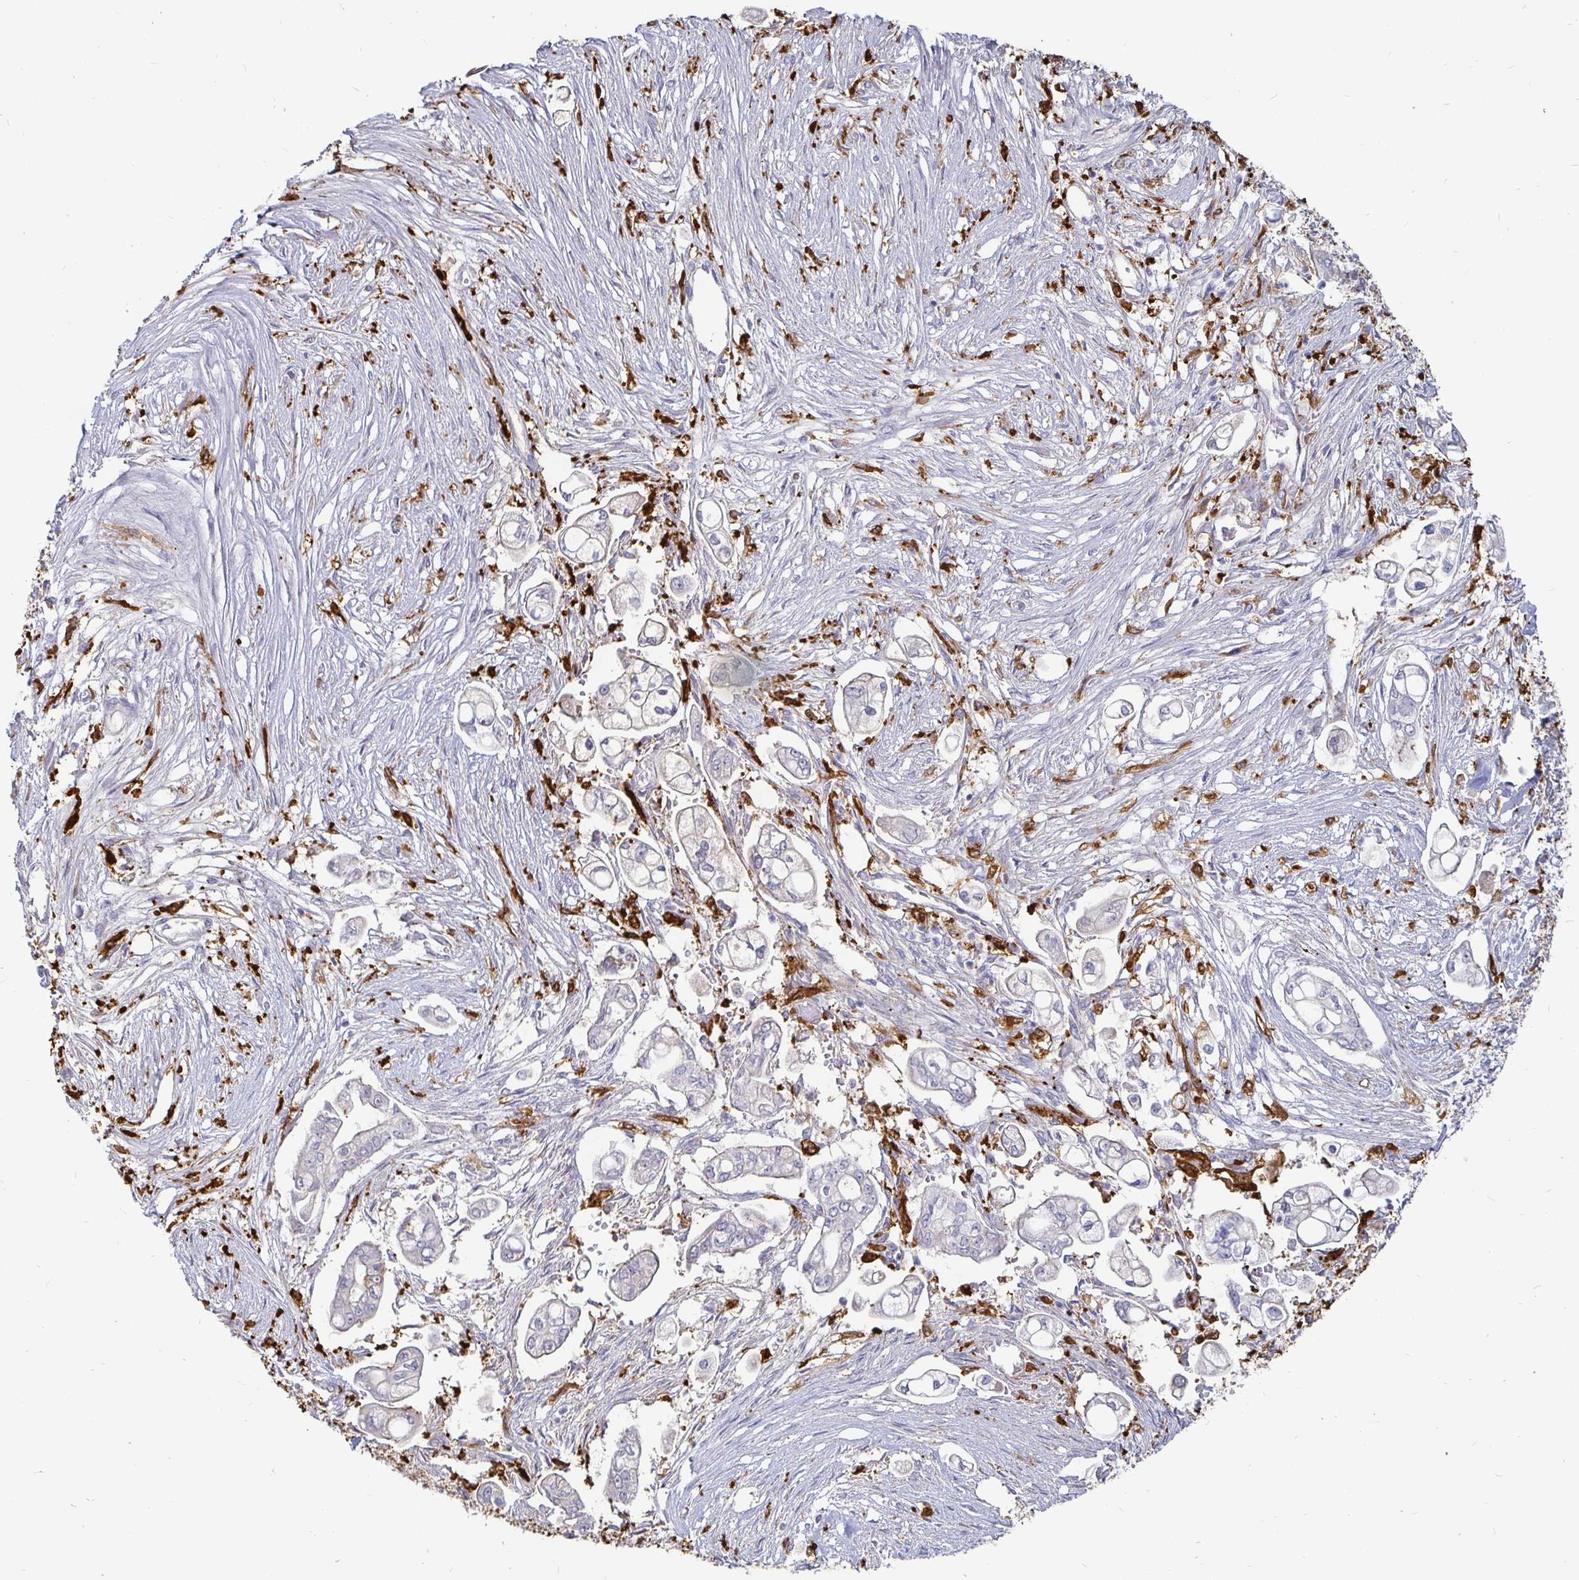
{"staining": {"intensity": "negative", "quantity": "none", "location": "none"}, "tissue": "pancreatic cancer", "cell_type": "Tumor cells", "image_type": "cancer", "snomed": [{"axis": "morphology", "description": "Adenocarcinoma, NOS"}, {"axis": "topography", "description": "Pancreas"}], "caption": "High power microscopy image of an immunohistochemistry micrograph of adenocarcinoma (pancreatic), revealing no significant positivity in tumor cells.", "gene": "CCDC85A", "patient": {"sex": "female", "age": 69}}